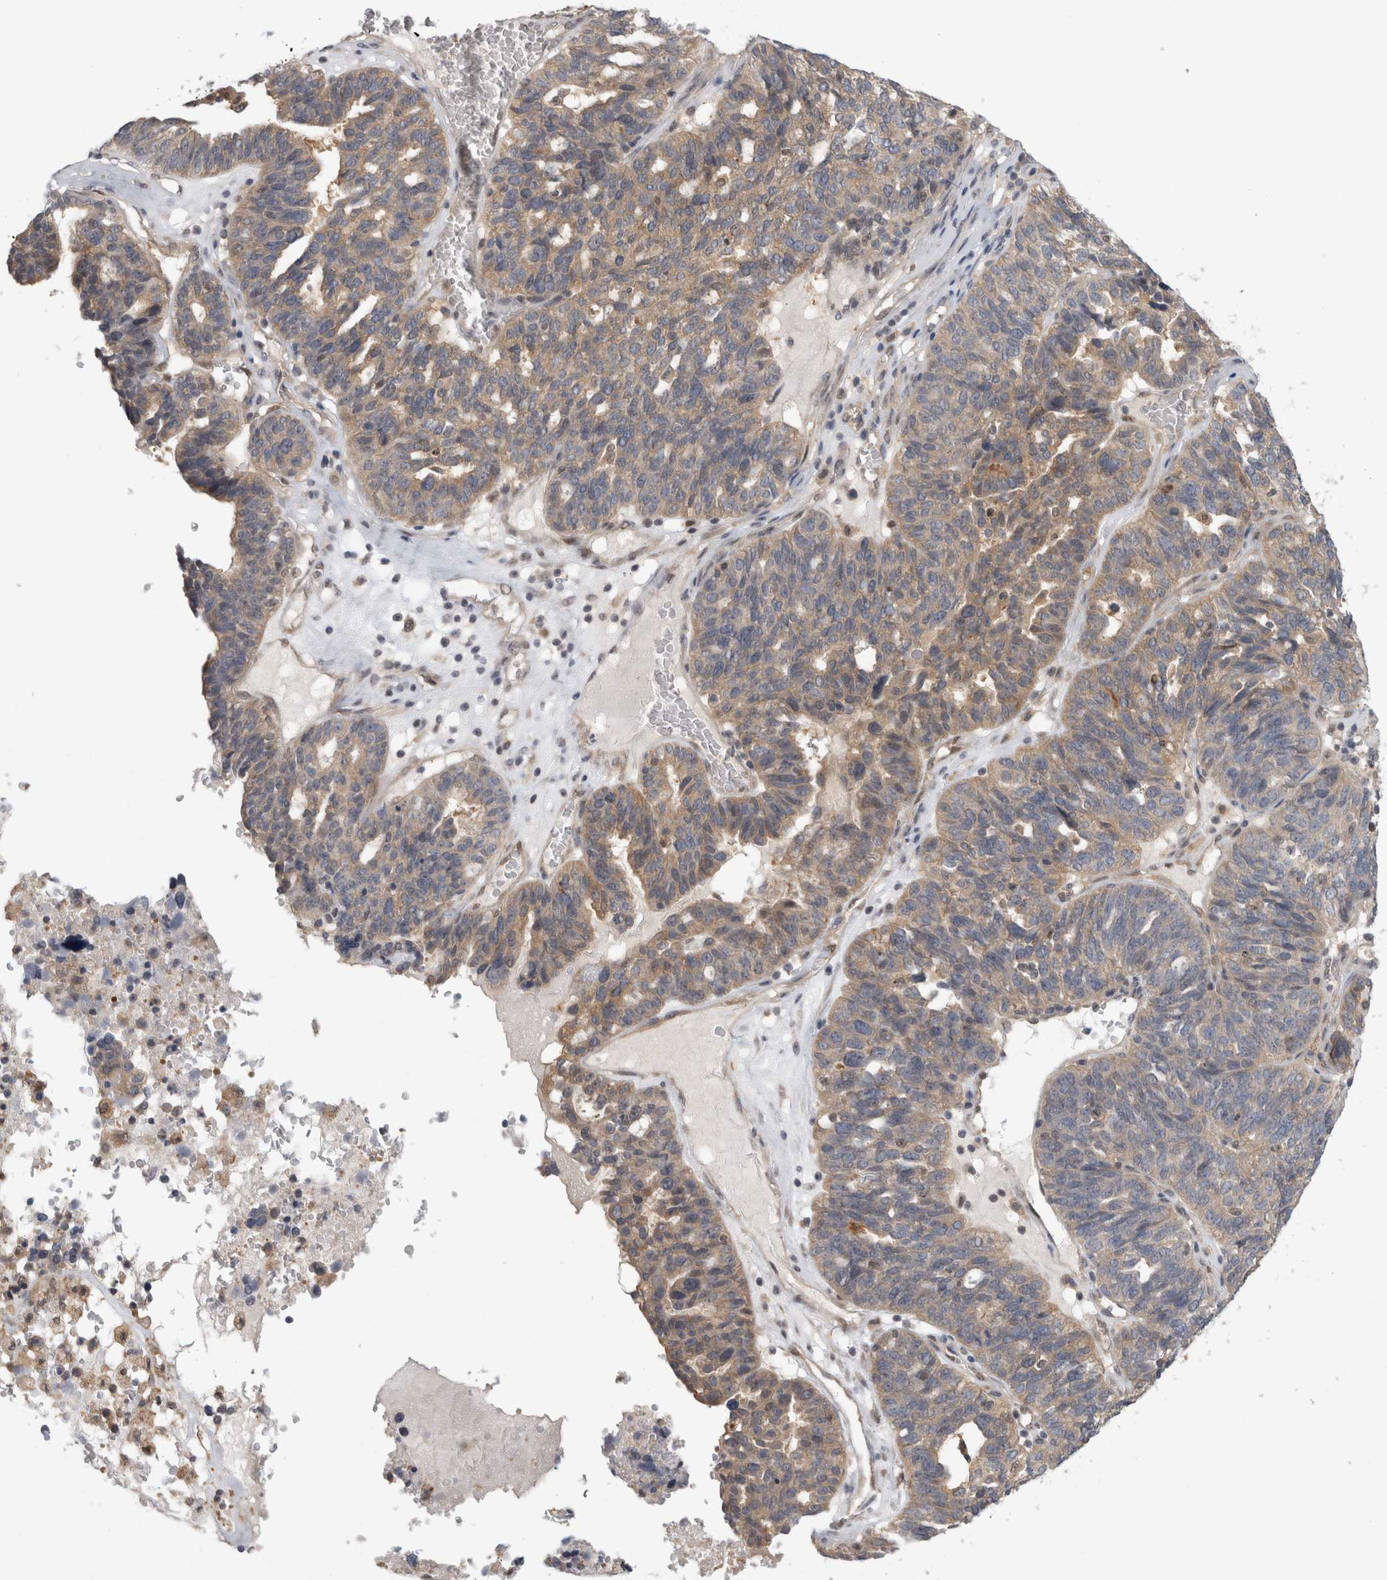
{"staining": {"intensity": "weak", "quantity": "25%-75%", "location": "cytoplasmic/membranous"}, "tissue": "ovarian cancer", "cell_type": "Tumor cells", "image_type": "cancer", "snomed": [{"axis": "morphology", "description": "Cystadenocarcinoma, serous, NOS"}, {"axis": "topography", "description": "Ovary"}], "caption": "Ovarian cancer stained for a protein (brown) shows weak cytoplasmic/membranous positive positivity in approximately 25%-75% of tumor cells.", "gene": "PIGP", "patient": {"sex": "female", "age": 59}}